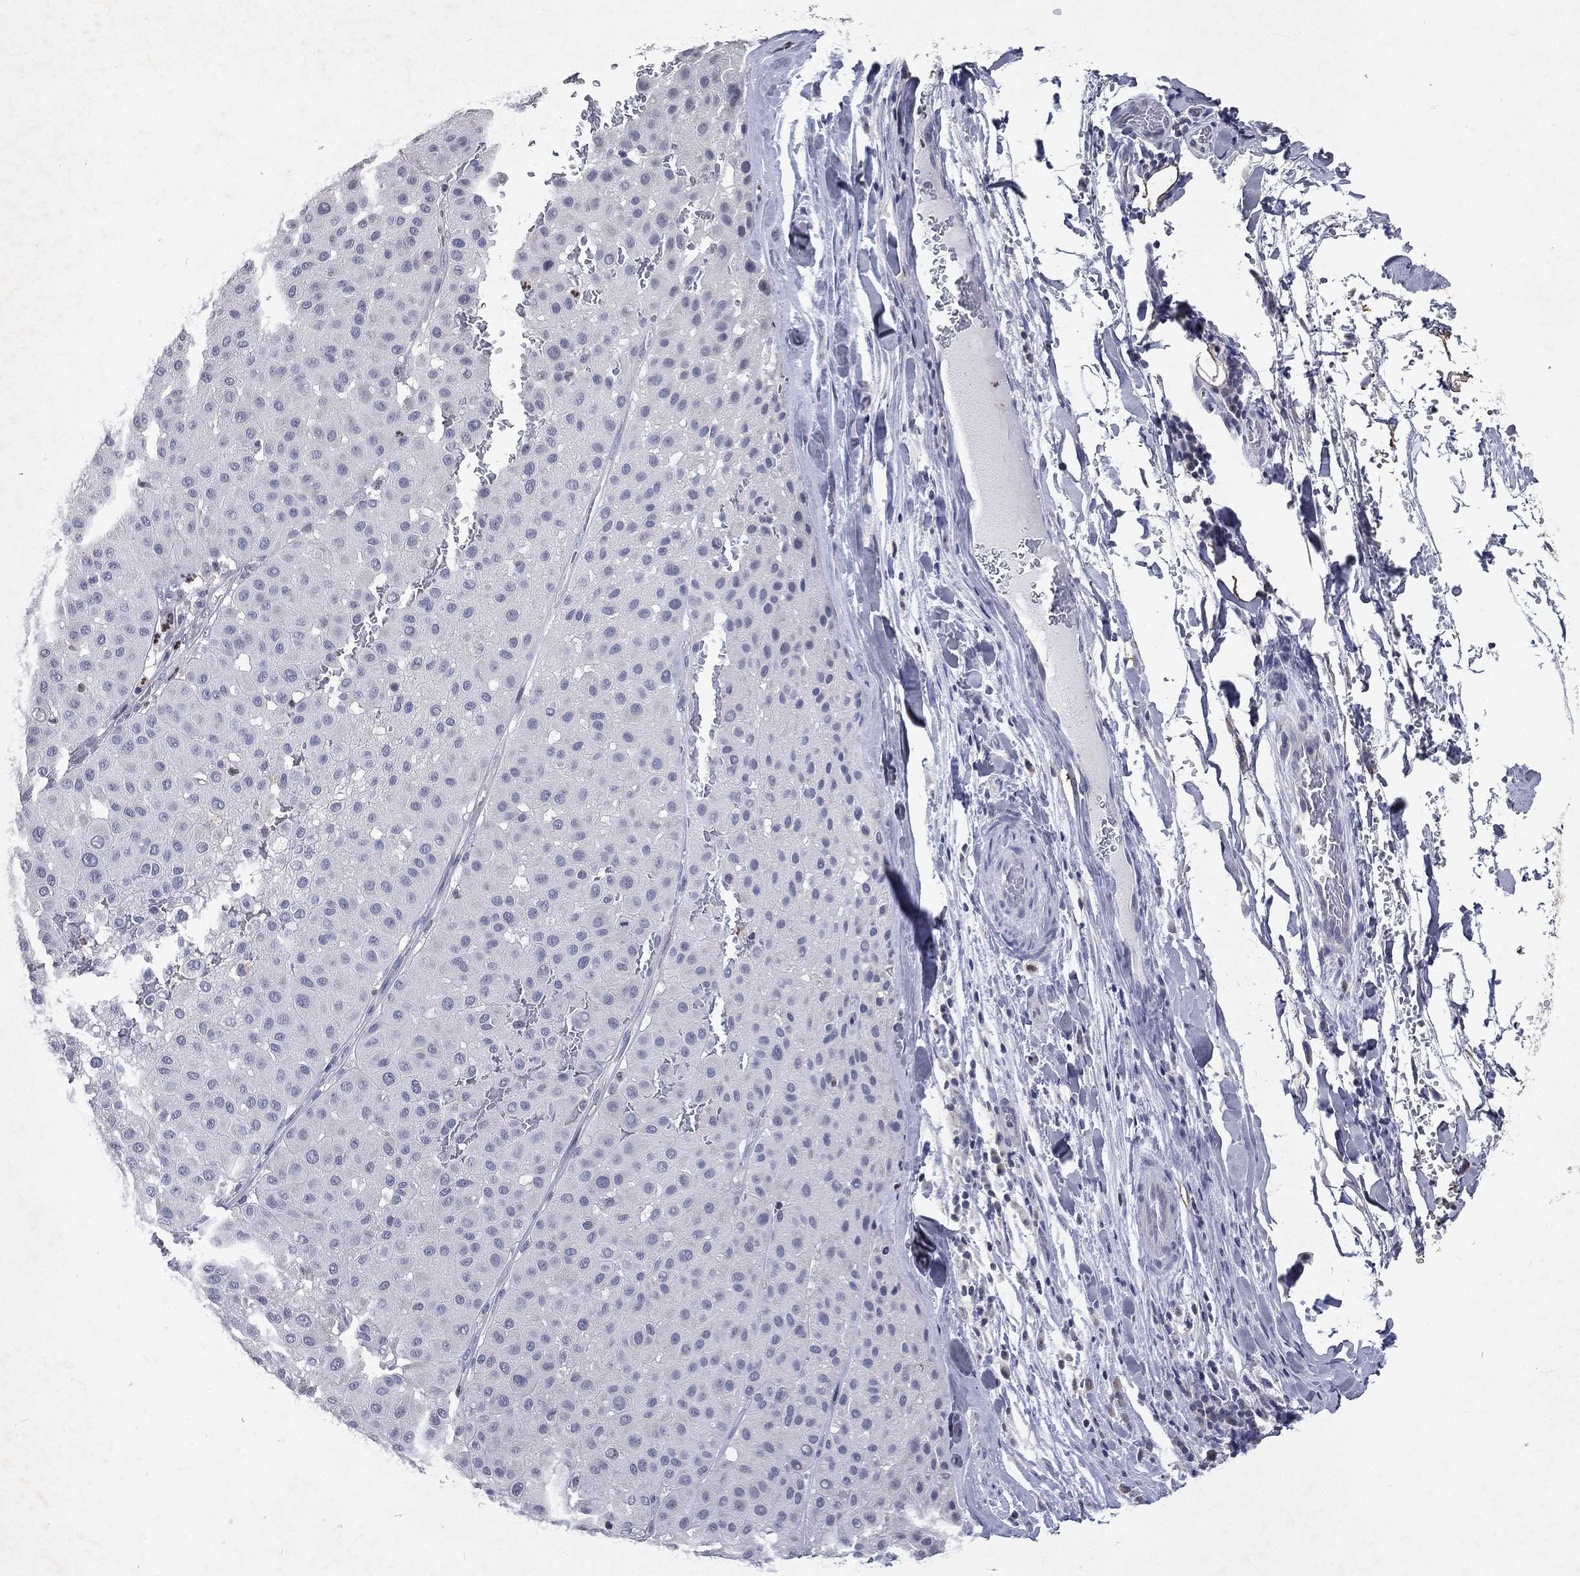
{"staining": {"intensity": "negative", "quantity": "none", "location": "none"}, "tissue": "melanoma", "cell_type": "Tumor cells", "image_type": "cancer", "snomed": [{"axis": "morphology", "description": "Malignant melanoma, Metastatic site"}, {"axis": "topography", "description": "Smooth muscle"}], "caption": "IHC of human melanoma demonstrates no positivity in tumor cells.", "gene": "SLC34A2", "patient": {"sex": "male", "age": 41}}